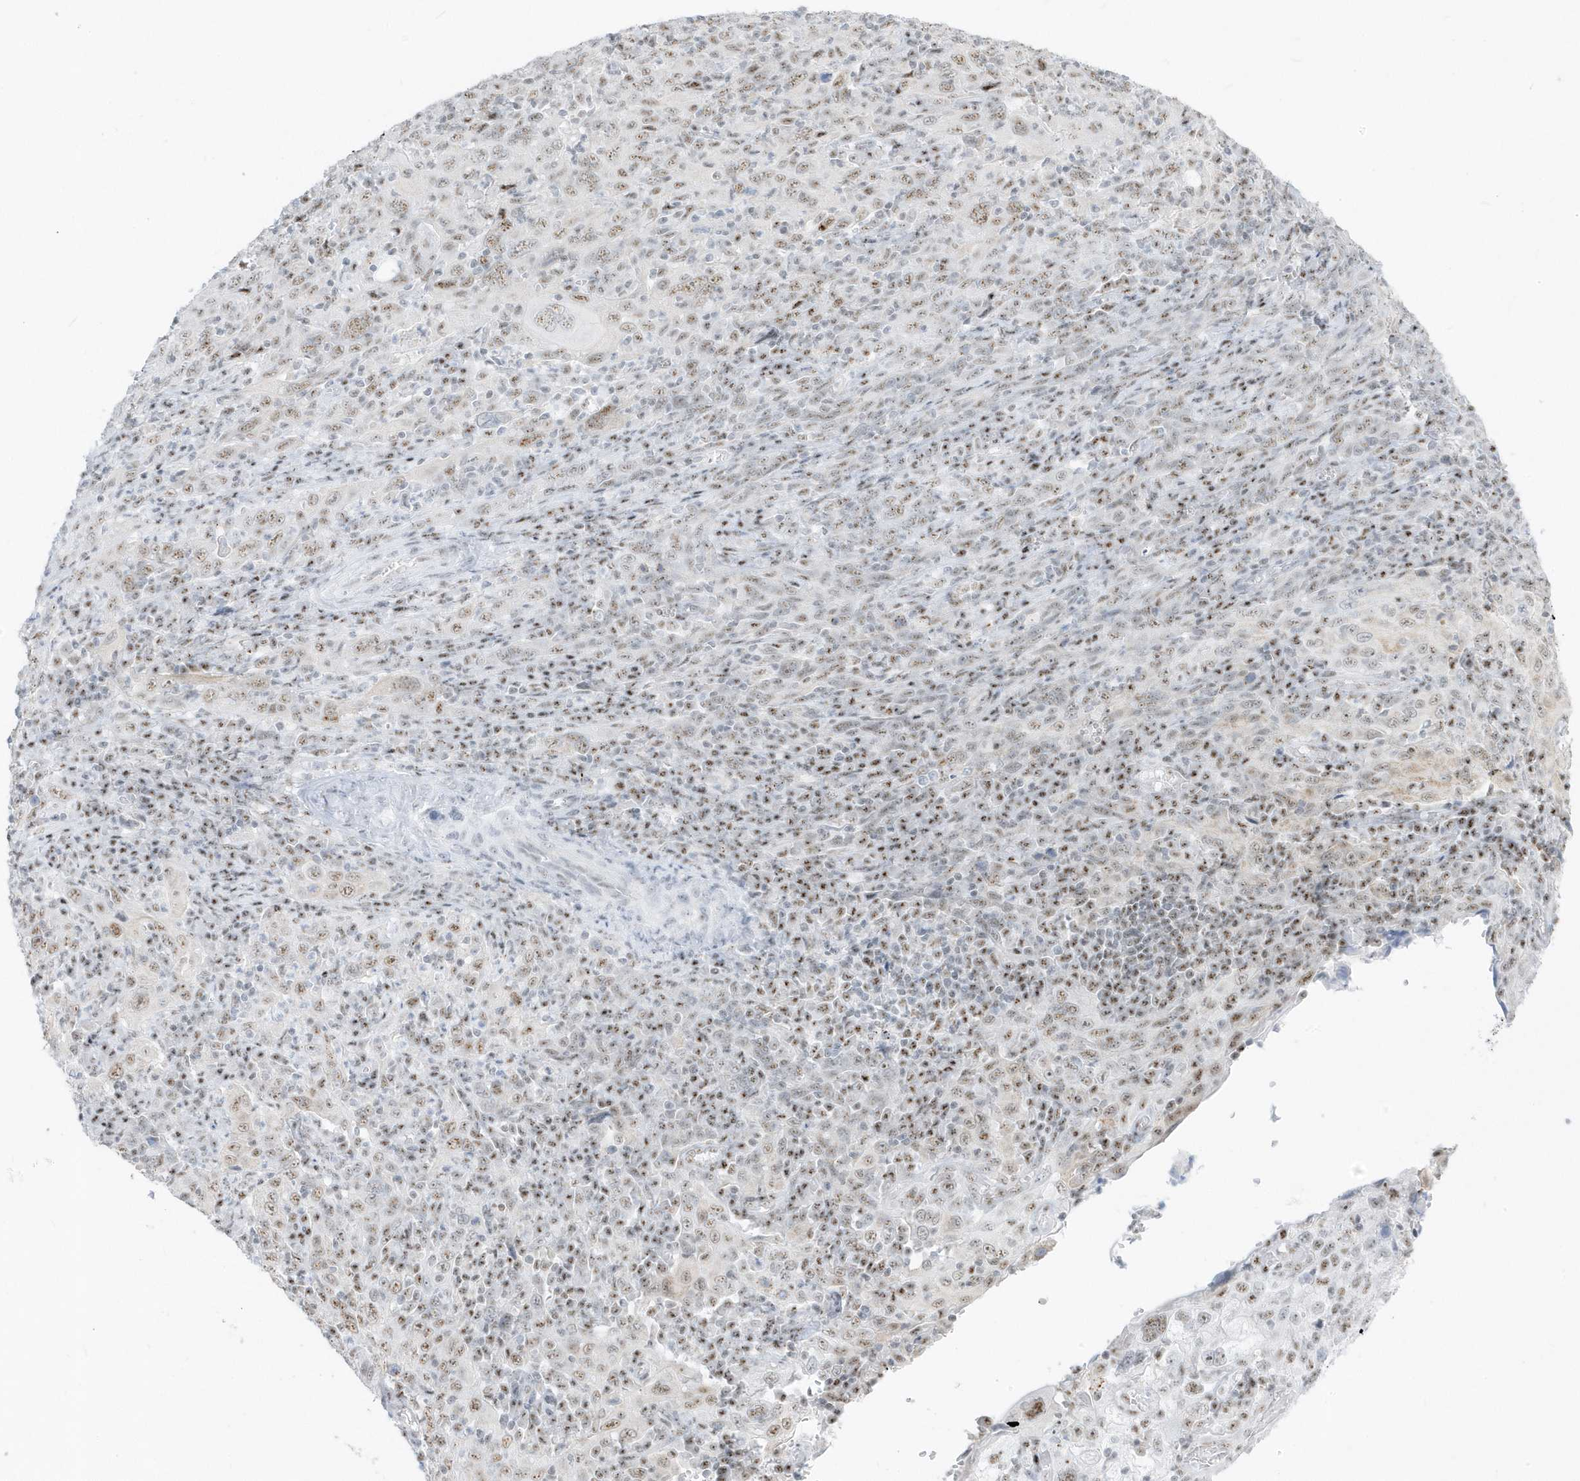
{"staining": {"intensity": "weak", "quantity": ">75%", "location": "nuclear"}, "tissue": "cervical cancer", "cell_type": "Tumor cells", "image_type": "cancer", "snomed": [{"axis": "morphology", "description": "Squamous cell carcinoma, NOS"}, {"axis": "topography", "description": "Cervix"}], "caption": "Approximately >75% of tumor cells in cervical cancer show weak nuclear protein positivity as visualized by brown immunohistochemical staining.", "gene": "PLEKHN1", "patient": {"sex": "female", "age": 46}}